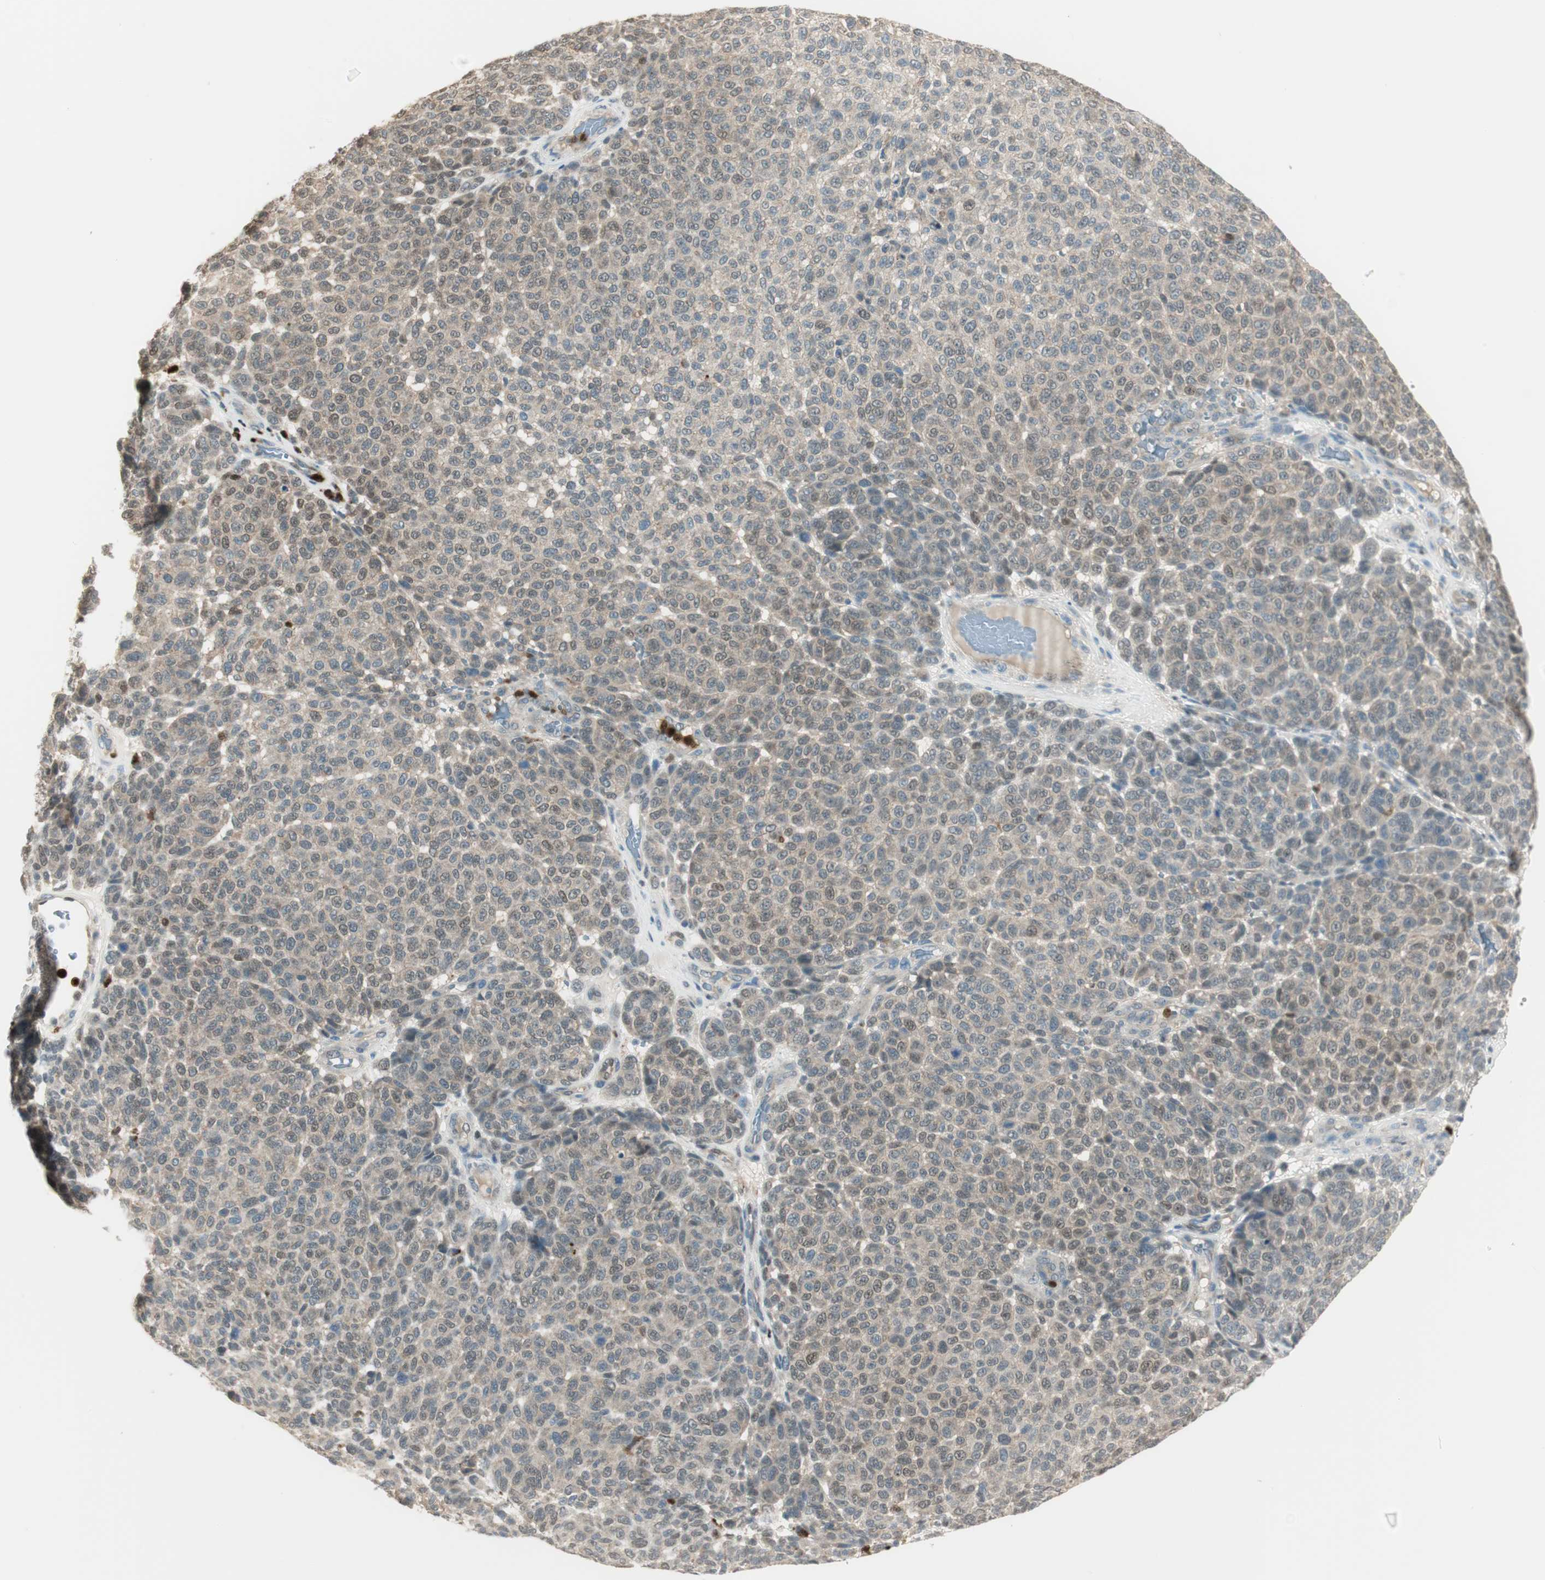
{"staining": {"intensity": "negative", "quantity": "none", "location": "none"}, "tissue": "melanoma", "cell_type": "Tumor cells", "image_type": "cancer", "snomed": [{"axis": "morphology", "description": "Malignant melanoma, NOS"}, {"axis": "topography", "description": "Skin"}], "caption": "Tumor cells show no significant staining in malignant melanoma.", "gene": "LTA4H", "patient": {"sex": "male", "age": 59}}